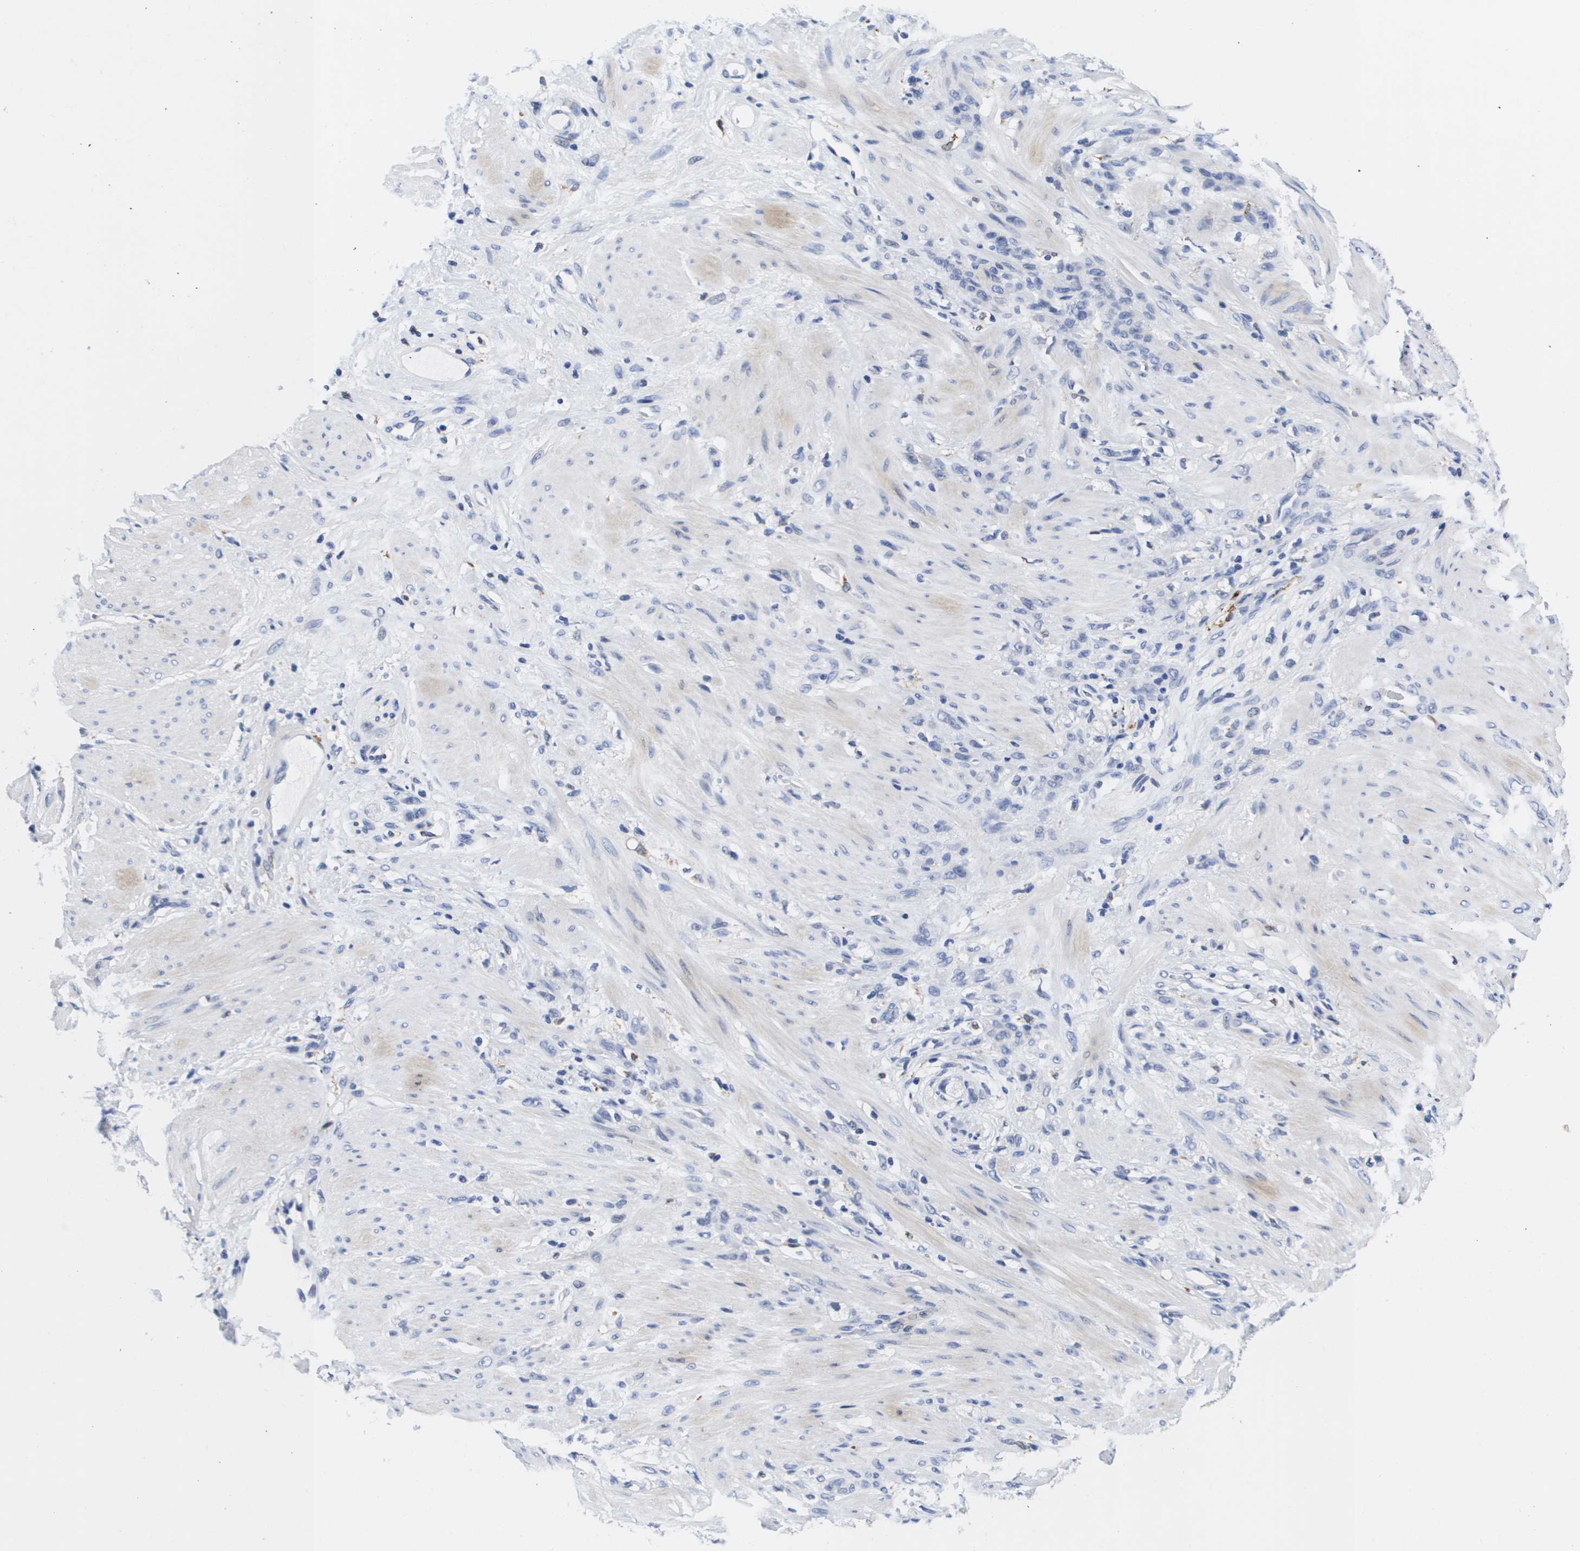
{"staining": {"intensity": "negative", "quantity": "none", "location": "none"}, "tissue": "stomach cancer", "cell_type": "Tumor cells", "image_type": "cancer", "snomed": [{"axis": "morphology", "description": "Adenocarcinoma, NOS"}, {"axis": "topography", "description": "Stomach"}], "caption": "Immunohistochemical staining of stomach cancer (adenocarcinoma) exhibits no significant staining in tumor cells.", "gene": "HMOX1", "patient": {"sex": "male", "age": 82}}